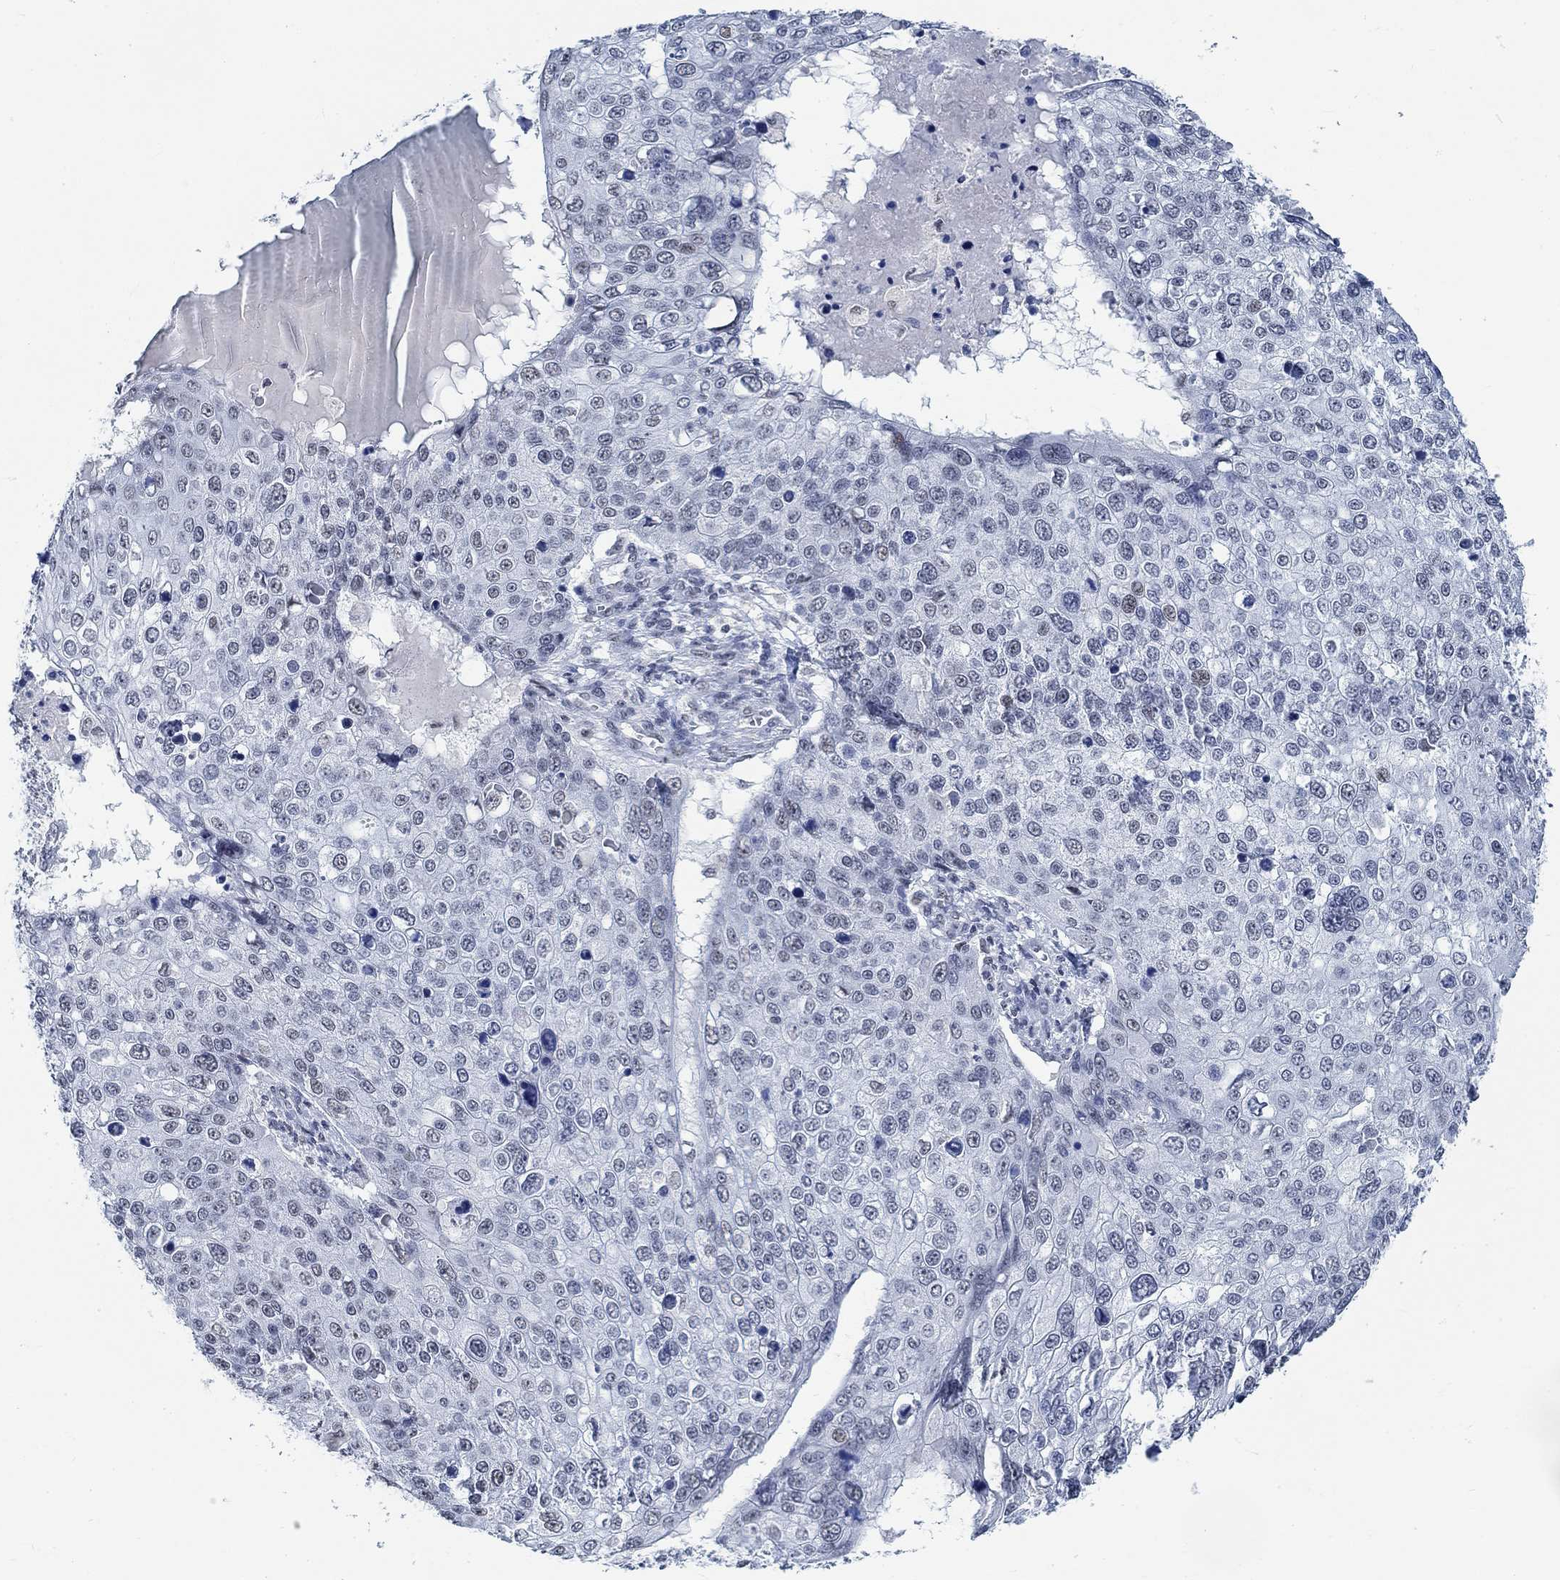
{"staining": {"intensity": "negative", "quantity": "none", "location": "none"}, "tissue": "skin cancer", "cell_type": "Tumor cells", "image_type": "cancer", "snomed": [{"axis": "morphology", "description": "Squamous cell carcinoma, NOS"}, {"axis": "topography", "description": "Skin"}], "caption": "Histopathology image shows no significant protein staining in tumor cells of skin squamous cell carcinoma.", "gene": "KCNH8", "patient": {"sex": "male", "age": 71}}